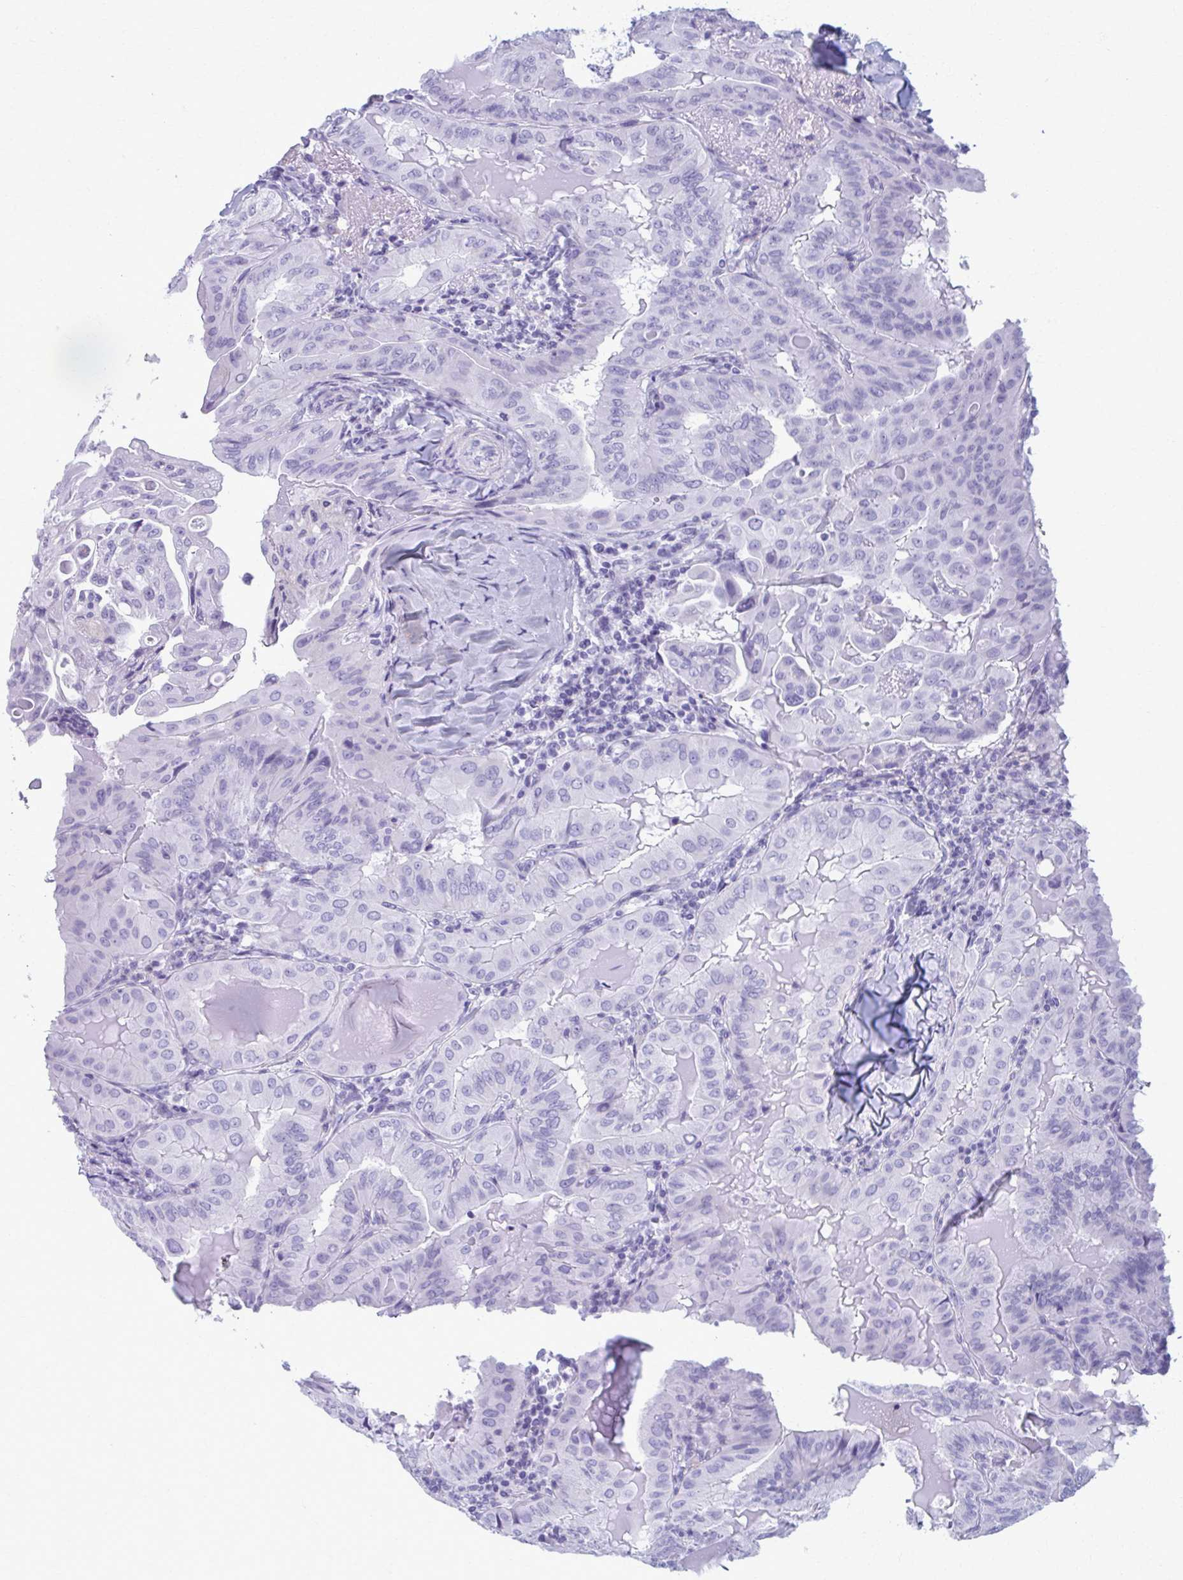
{"staining": {"intensity": "negative", "quantity": "none", "location": "none"}, "tissue": "thyroid cancer", "cell_type": "Tumor cells", "image_type": "cancer", "snomed": [{"axis": "morphology", "description": "Papillary adenocarcinoma, NOS"}, {"axis": "topography", "description": "Thyroid gland"}], "caption": "The image demonstrates no staining of tumor cells in thyroid papillary adenocarcinoma.", "gene": "MPLKIP", "patient": {"sex": "female", "age": 68}}